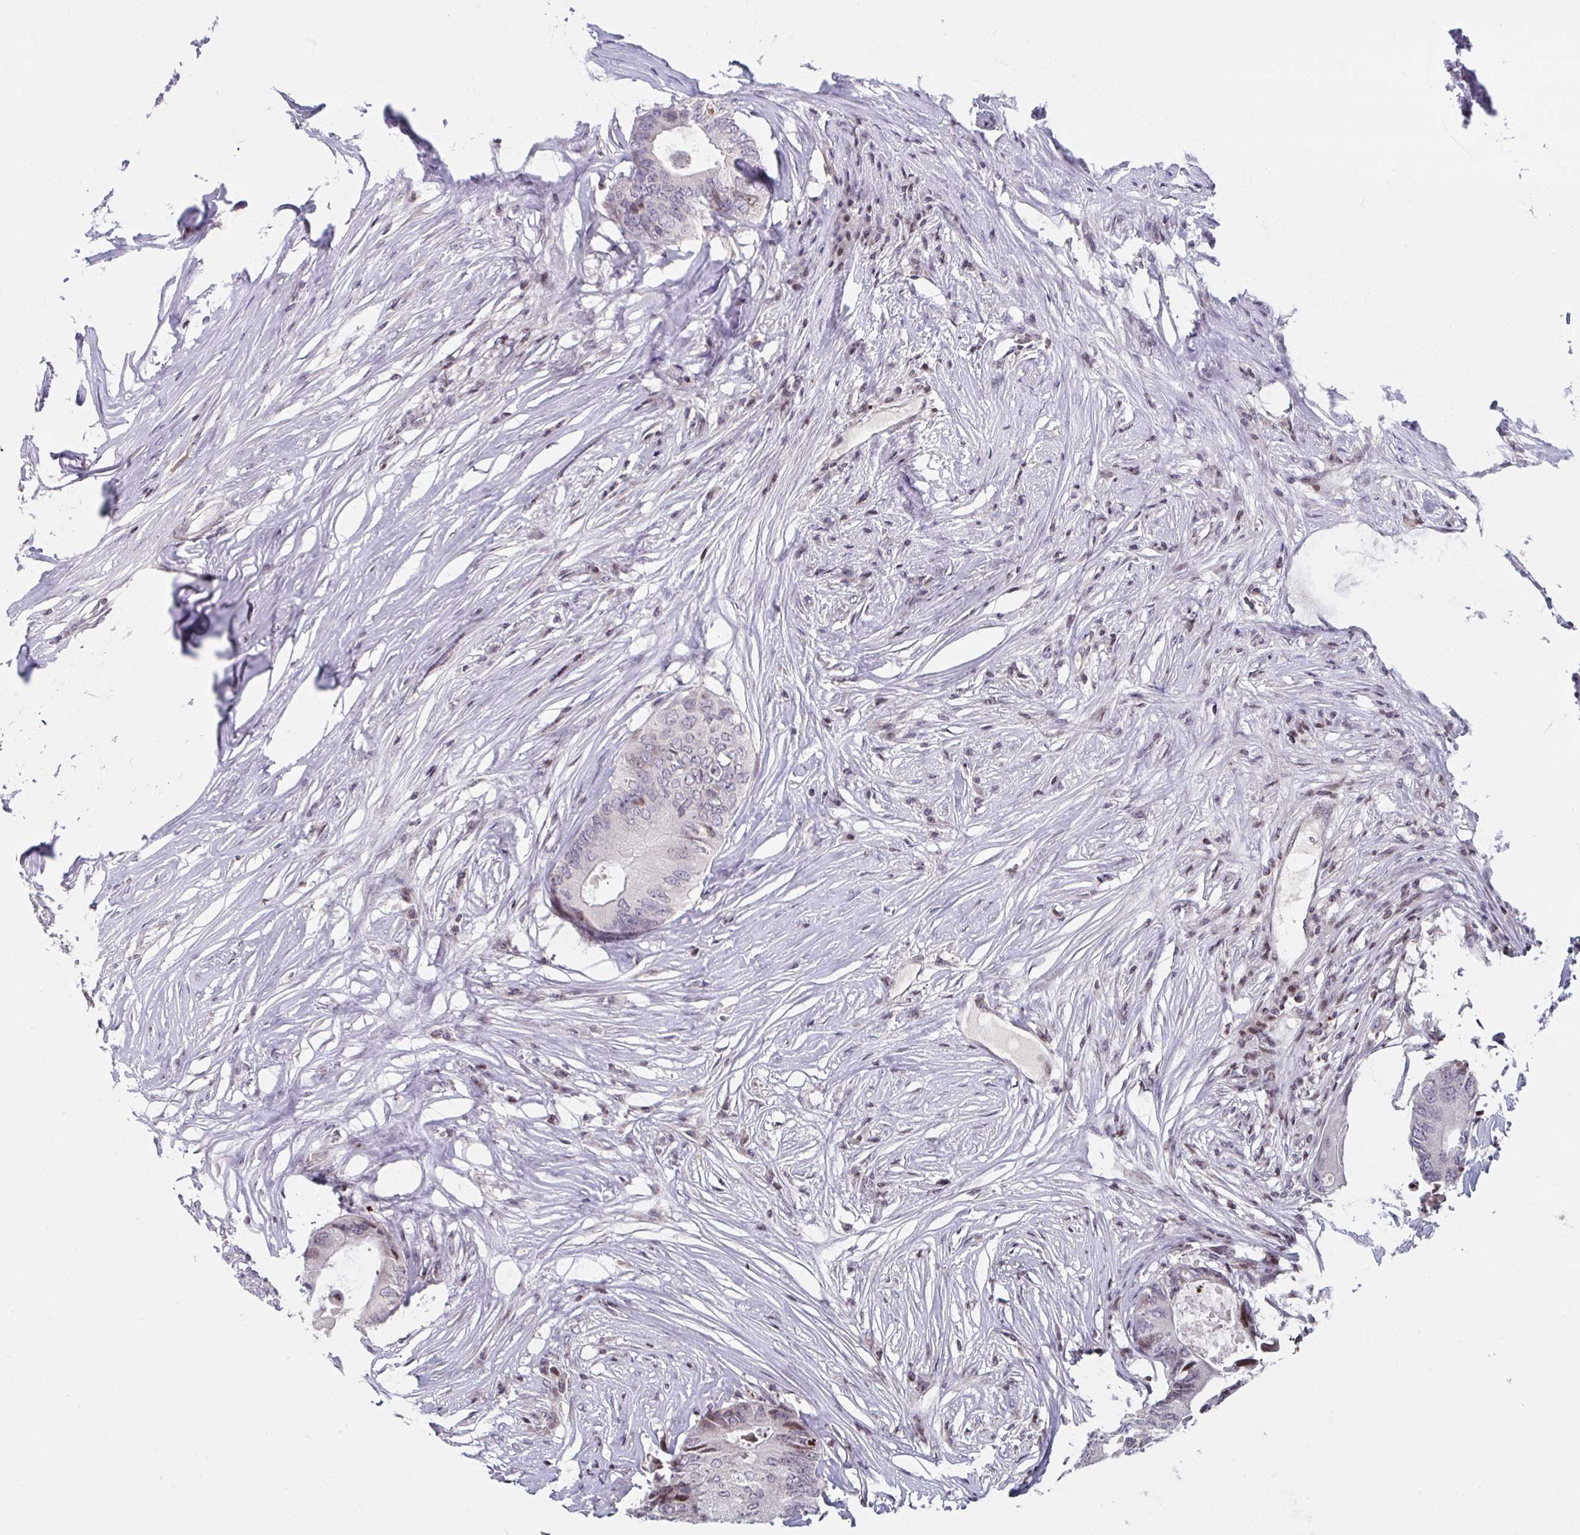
{"staining": {"intensity": "moderate", "quantity": "<25%", "location": "nuclear"}, "tissue": "colorectal cancer", "cell_type": "Tumor cells", "image_type": "cancer", "snomed": [{"axis": "morphology", "description": "Adenocarcinoma, NOS"}, {"axis": "topography", "description": "Colon"}], "caption": "IHC photomicrograph of neoplastic tissue: colorectal cancer stained using IHC exhibits low levels of moderate protein expression localized specifically in the nuclear of tumor cells, appearing as a nuclear brown color.", "gene": "PCDHB8", "patient": {"sex": "male", "age": 71}}